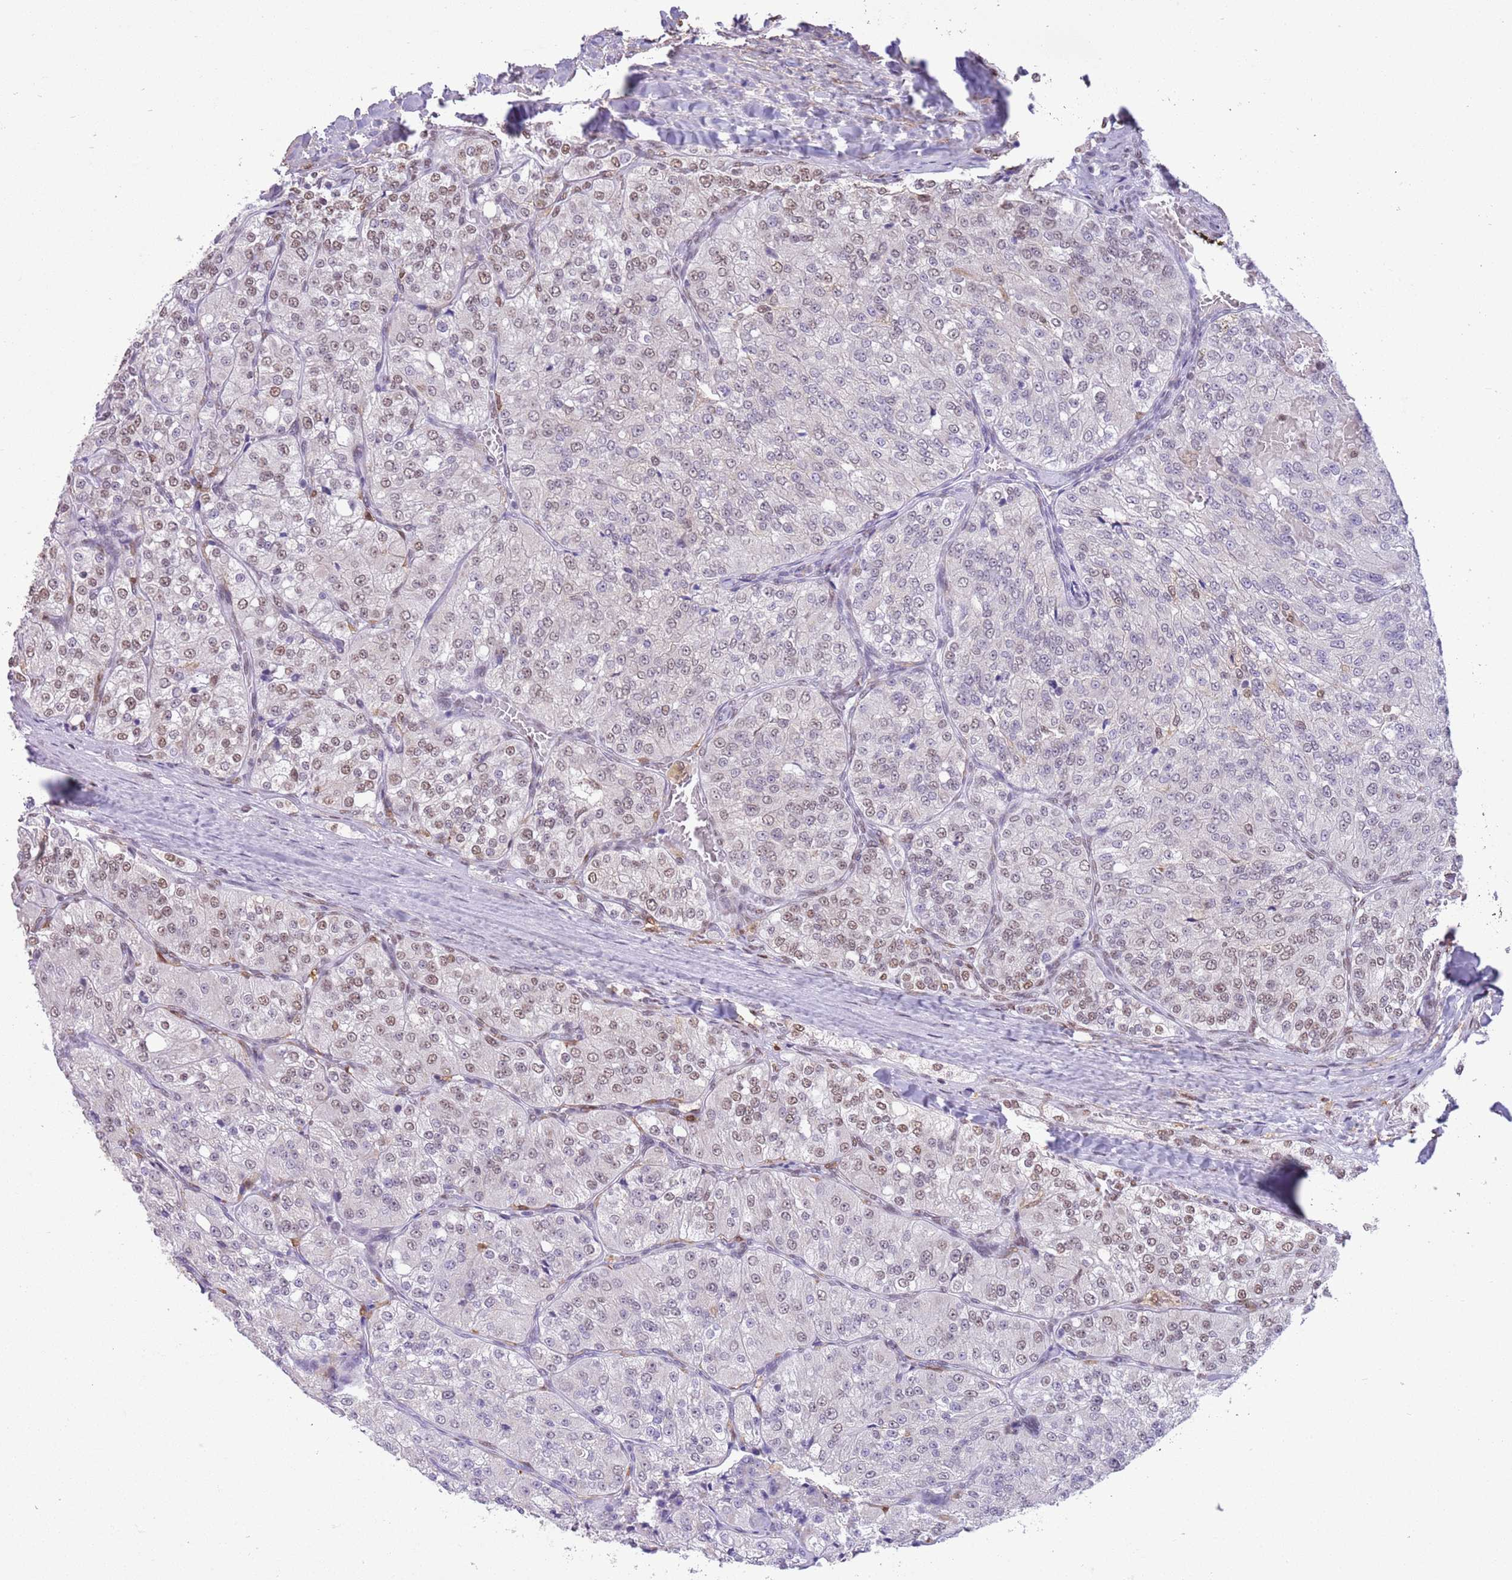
{"staining": {"intensity": "moderate", "quantity": "25%-75%", "location": "nuclear"}, "tissue": "renal cancer", "cell_type": "Tumor cells", "image_type": "cancer", "snomed": [{"axis": "morphology", "description": "Adenocarcinoma, NOS"}, {"axis": "topography", "description": "Kidney"}], "caption": "Renal cancer (adenocarcinoma) stained with DAB IHC demonstrates medium levels of moderate nuclear expression in approximately 25%-75% of tumor cells.", "gene": "TRIM32", "patient": {"sex": "female", "age": 63}}